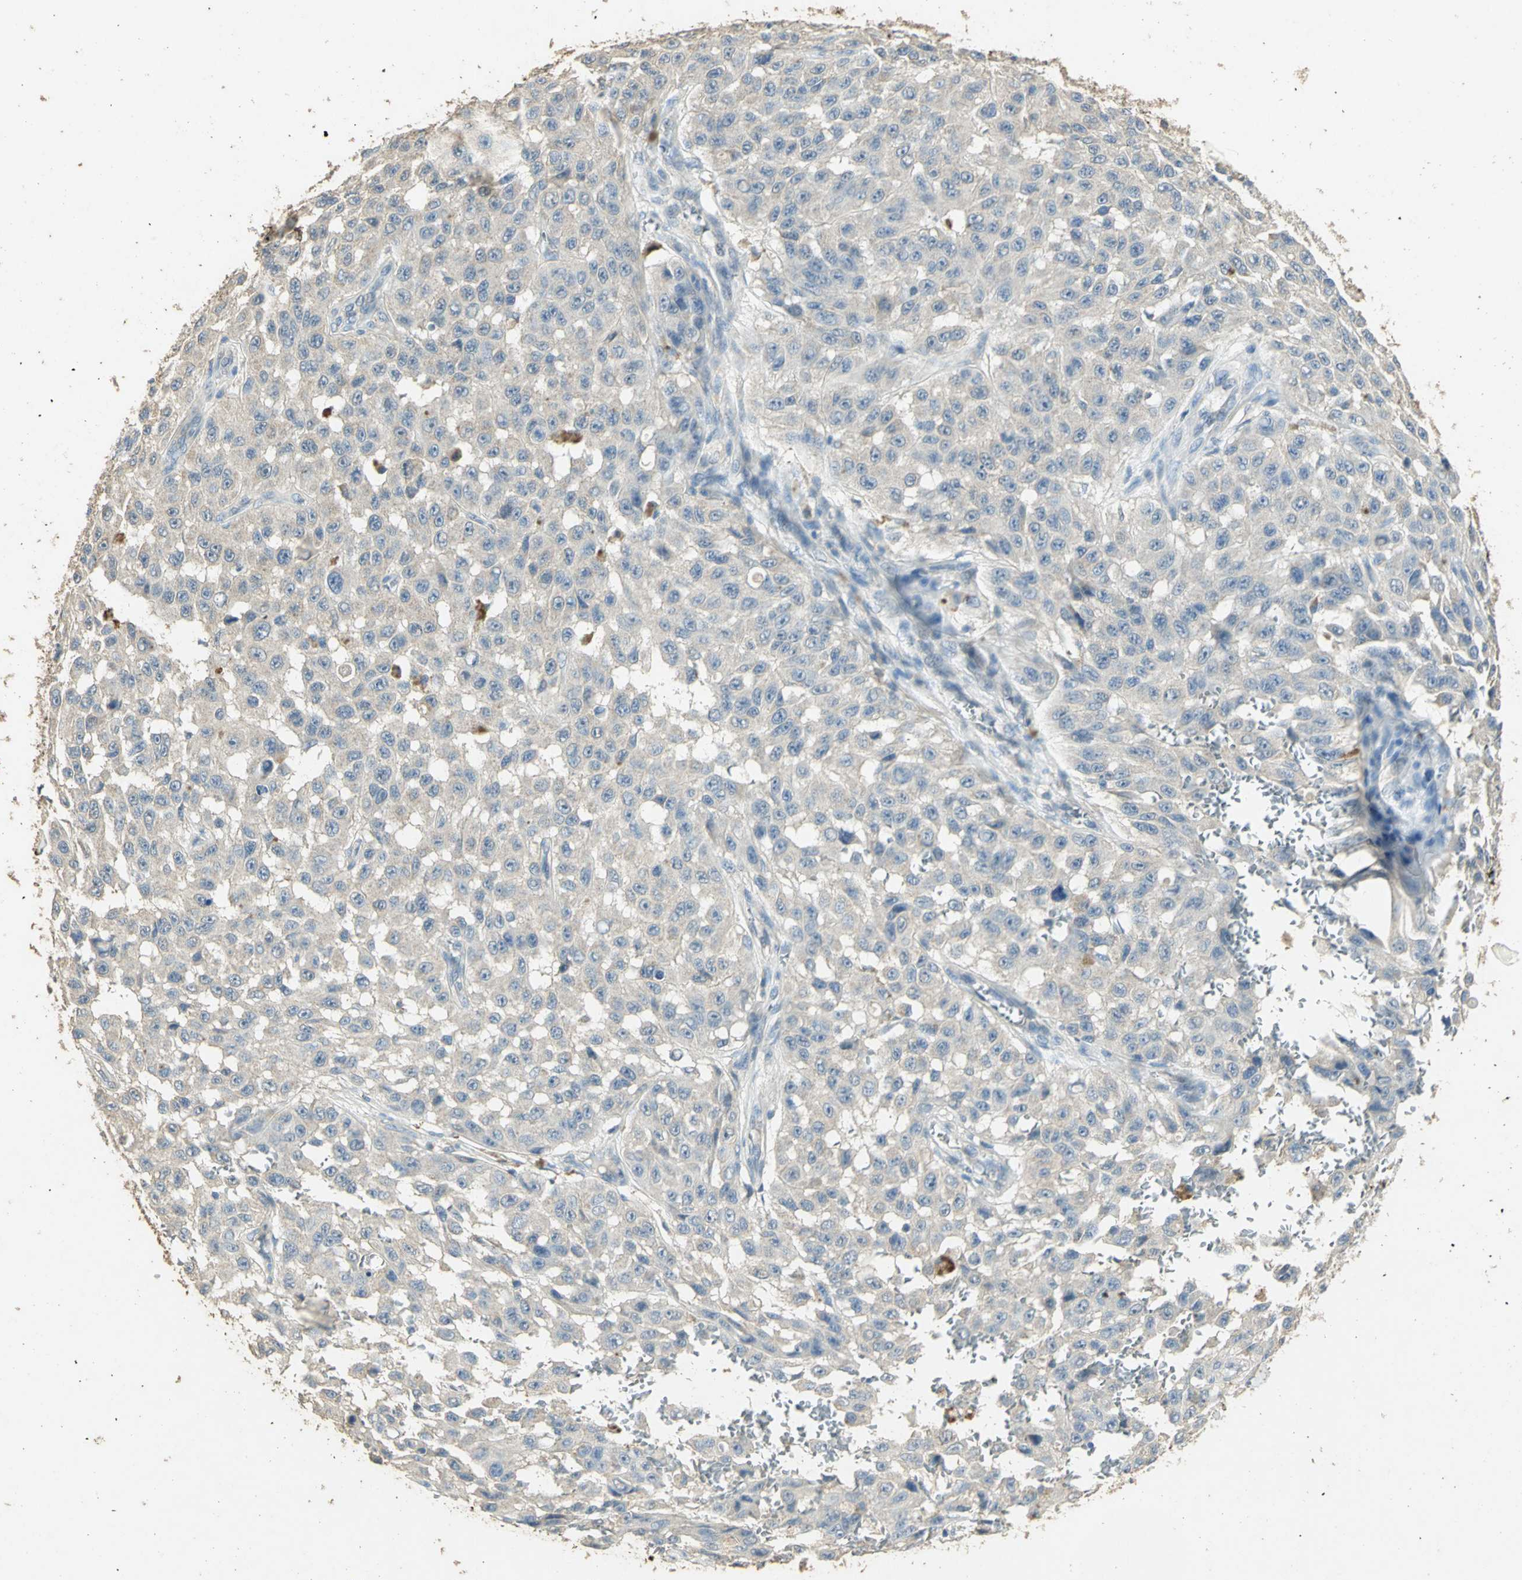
{"staining": {"intensity": "weak", "quantity": "<25%", "location": "cytoplasmic/membranous"}, "tissue": "melanoma", "cell_type": "Tumor cells", "image_type": "cancer", "snomed": [{"axis": "morphology", "description": "Malignant melanoma, NOS"}, {"axis": "topography", "description": "Skin"}], "caption": "DAB immunohistochemical staining of melanoma demonstrates no significant staining in tumor cells.", "gene": "ASB9", "patient": {"sex": "male", "age": 30}}